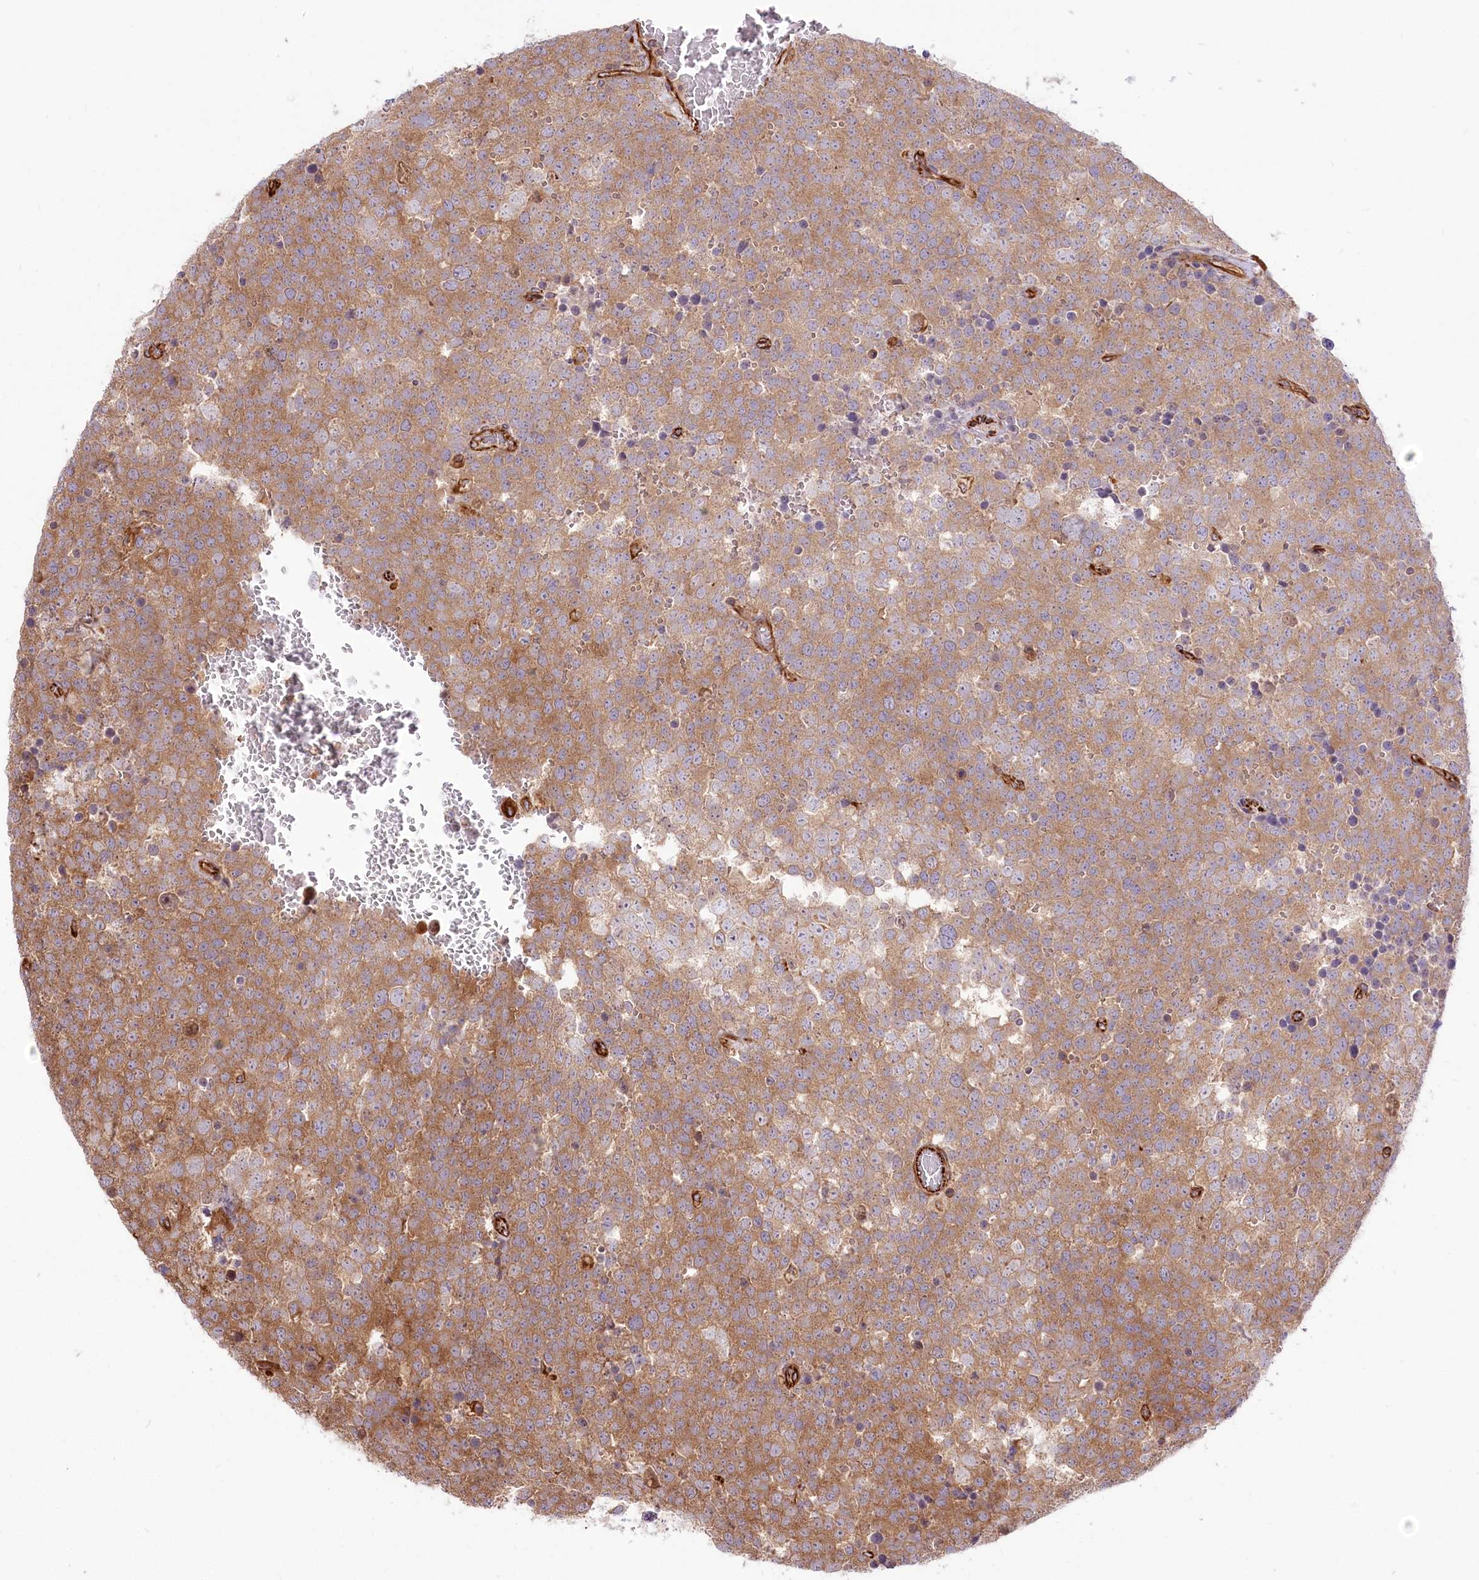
{"staining": {"intensity": "moderate", "quantity": ">75%", "location": "cytoplasmic/membranous"}, "tissue": "testis cancer", "cell_type": "Tumor cells", "image_type": "cancer", "snomed": [{"axis": "morphology", "description": "Seminoma, NOS"}, {"axis": "topography", "description": "Testis"}], "caption": "Immunohistochemical staining of human testis cancer exhibits moderate cytoplasmic/membranous protein positivity in about >75% of tumor cells.", "gene": "TTC1", "patient": {"sex": "male", "age": 71}}